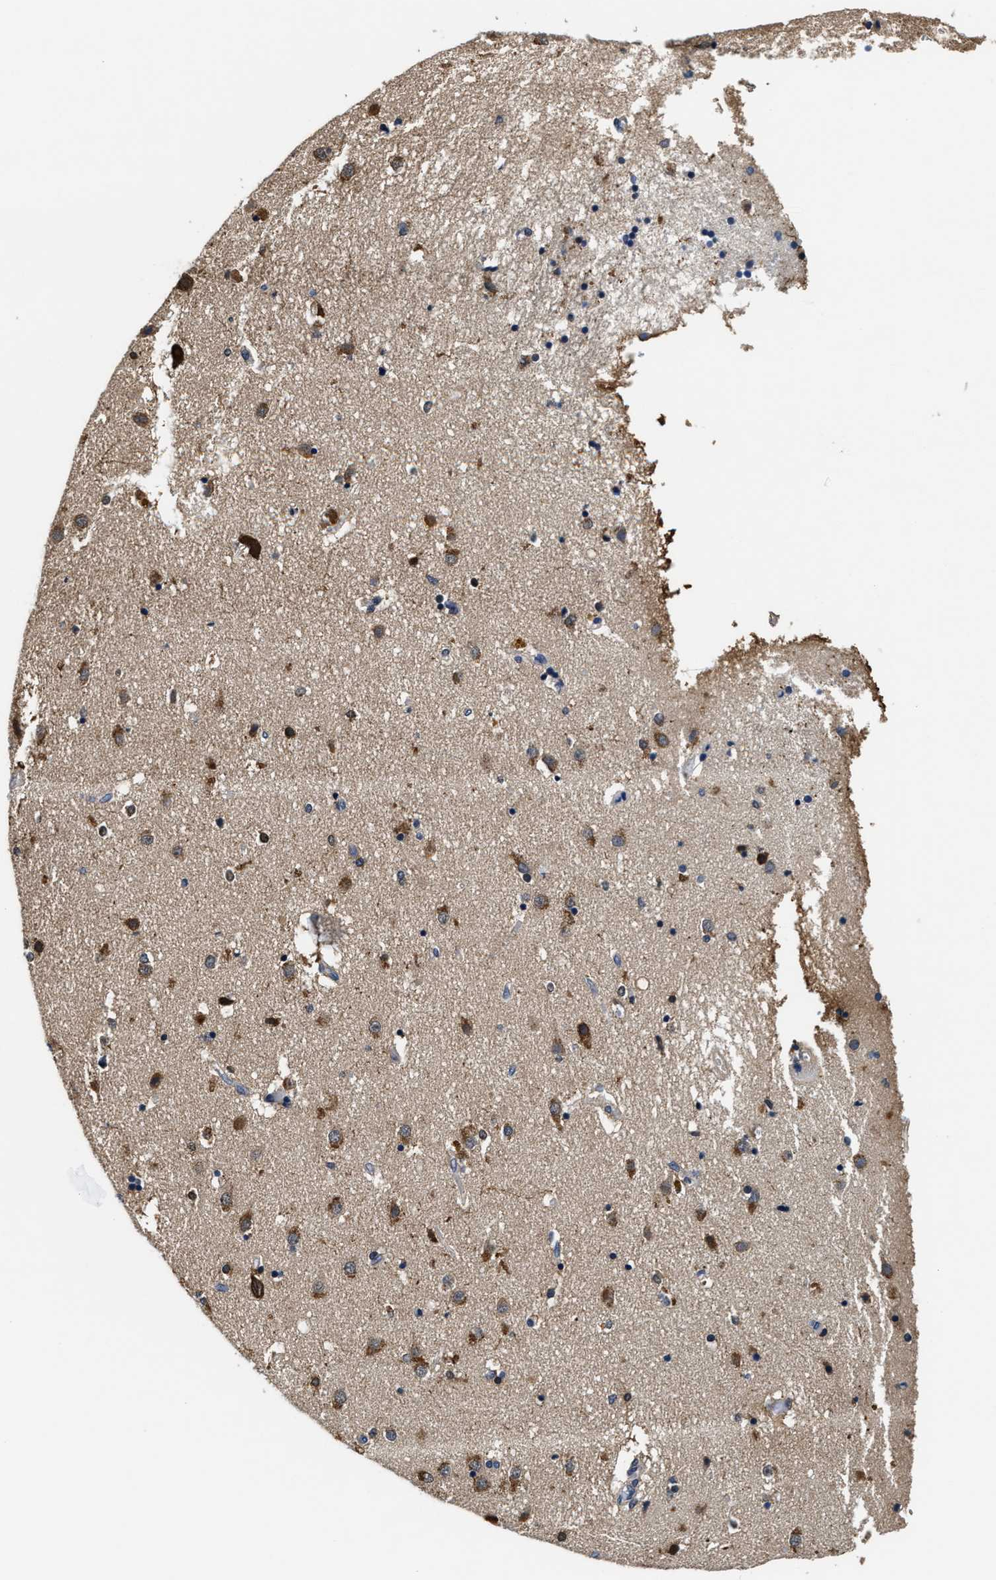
{"staining": {"intensity": "moderate", "quantity": "<25%", "location": "cytoplasmic/membranous"}, "tissue": "caudate", "cell_type": "Glial cells", "image_type": "normal", "snomed": [{"axis": "morphology", "description": "Normal tissue, NOS"}, {"axis": "topography", "description": "Lateral ventricle wall"}], "caption": "Immunohistochemistry of benign human caudate demonstrates low levels of moderate cytoplasmic/membranous positivity in approximately <25% of glial cells. Ihc stains the protein of interest in brown and the nuclei are stained blue.", "gene": "PHPT1", "patient": {"sex": "male", "age": 70}}